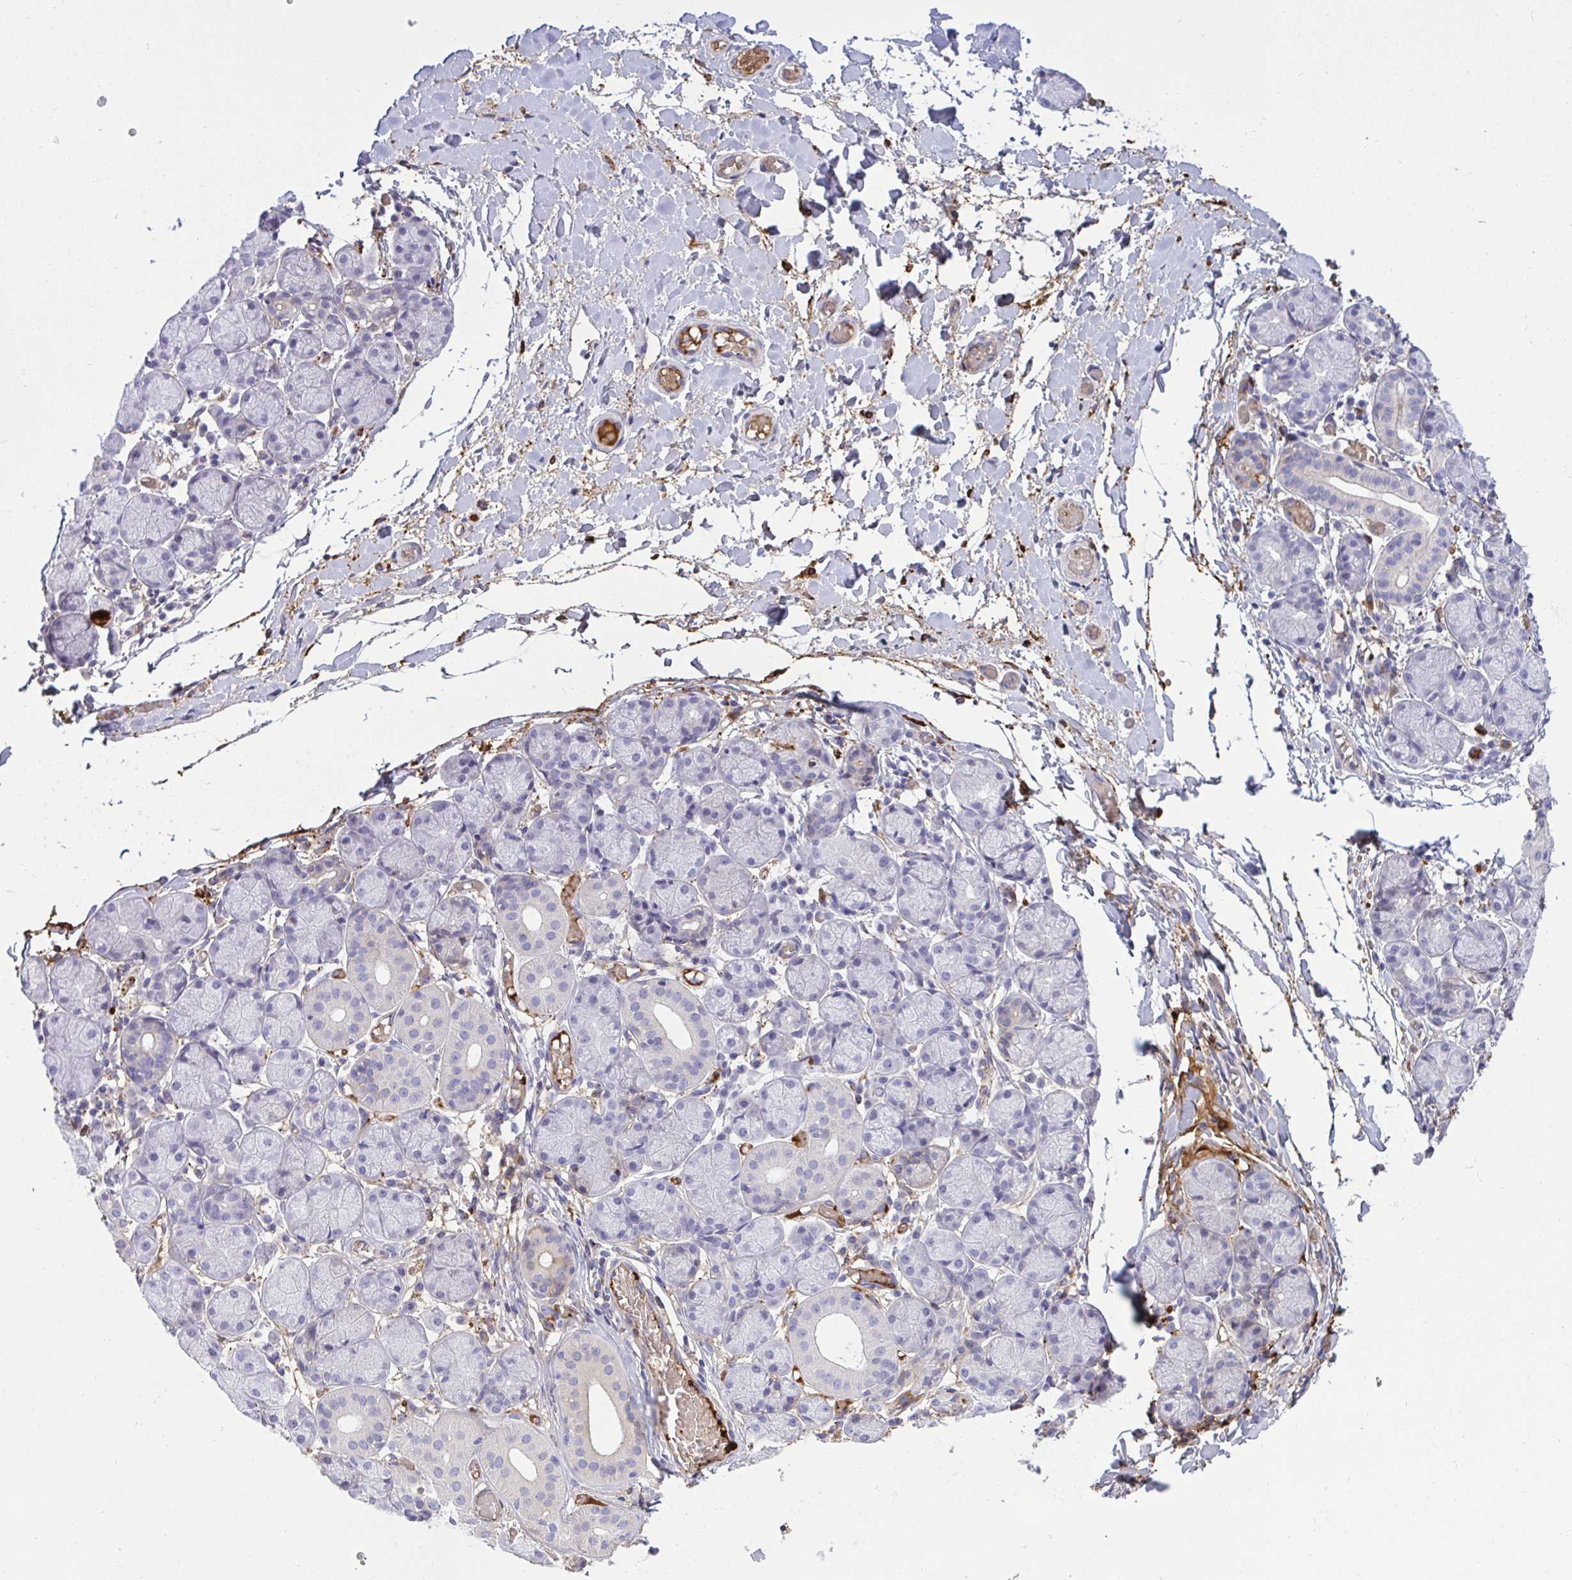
{"staining": {"intensity": "moderate", "quantity": "<25%", "location": "cytoplasmic/membranous"}, "tissue": "salivary gland", "cell_type": "Glandular cells", "image_type": "normal", "snomed": [{"axis": "morphology", "description": "Normal tissue, NOS"}, {"axis": "topography", "description": "Salivary gland"}], "caption": "An image of salivary gland stained for a protein demonstrates moderate cytoplasmic/membranous brown staining in glandular cells.", "gene": "F2", "patient": {"sex": "female", "age": 24}}